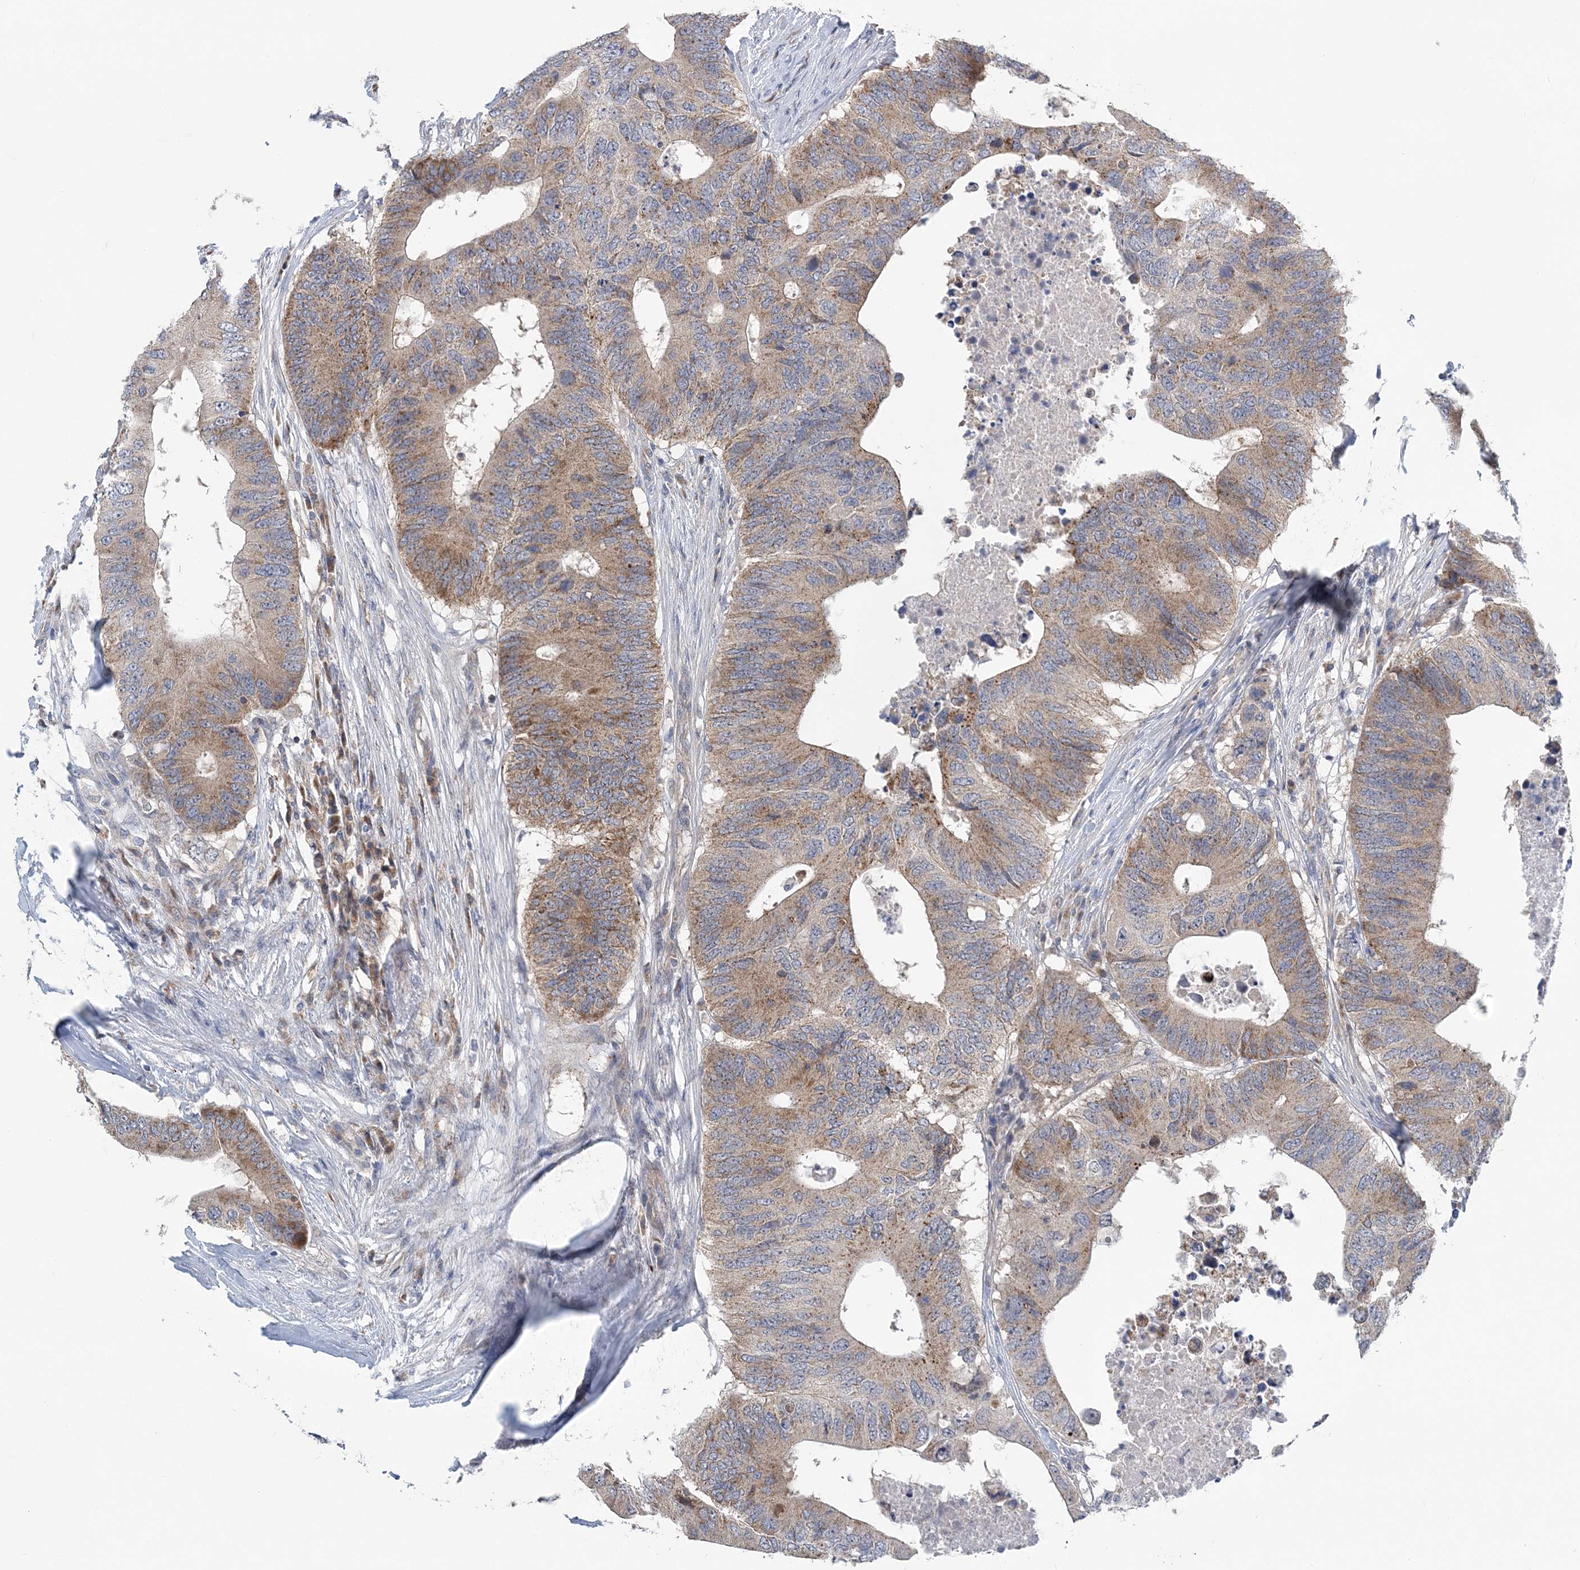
{"staining": {"intensity": "moderate", "quantity": ">75%", "location": "cytoplasmic/membranous"}, "tissue": "colorectal cancer", "cell_type": "Tumor cells", "image_type": "cancer", "snomed": [{"axis": "morphology", "description": "Adenocarcinoma, NOS"}, {"axis": "topography", "description": "Colon"}], "caption": "A brown stain labels moderate cytoplasmic/membranous positivity of a protein in human colorectal cancer tumor cells.", "gene": "COPE", "patient": {"sex": "male", "age": 71}}